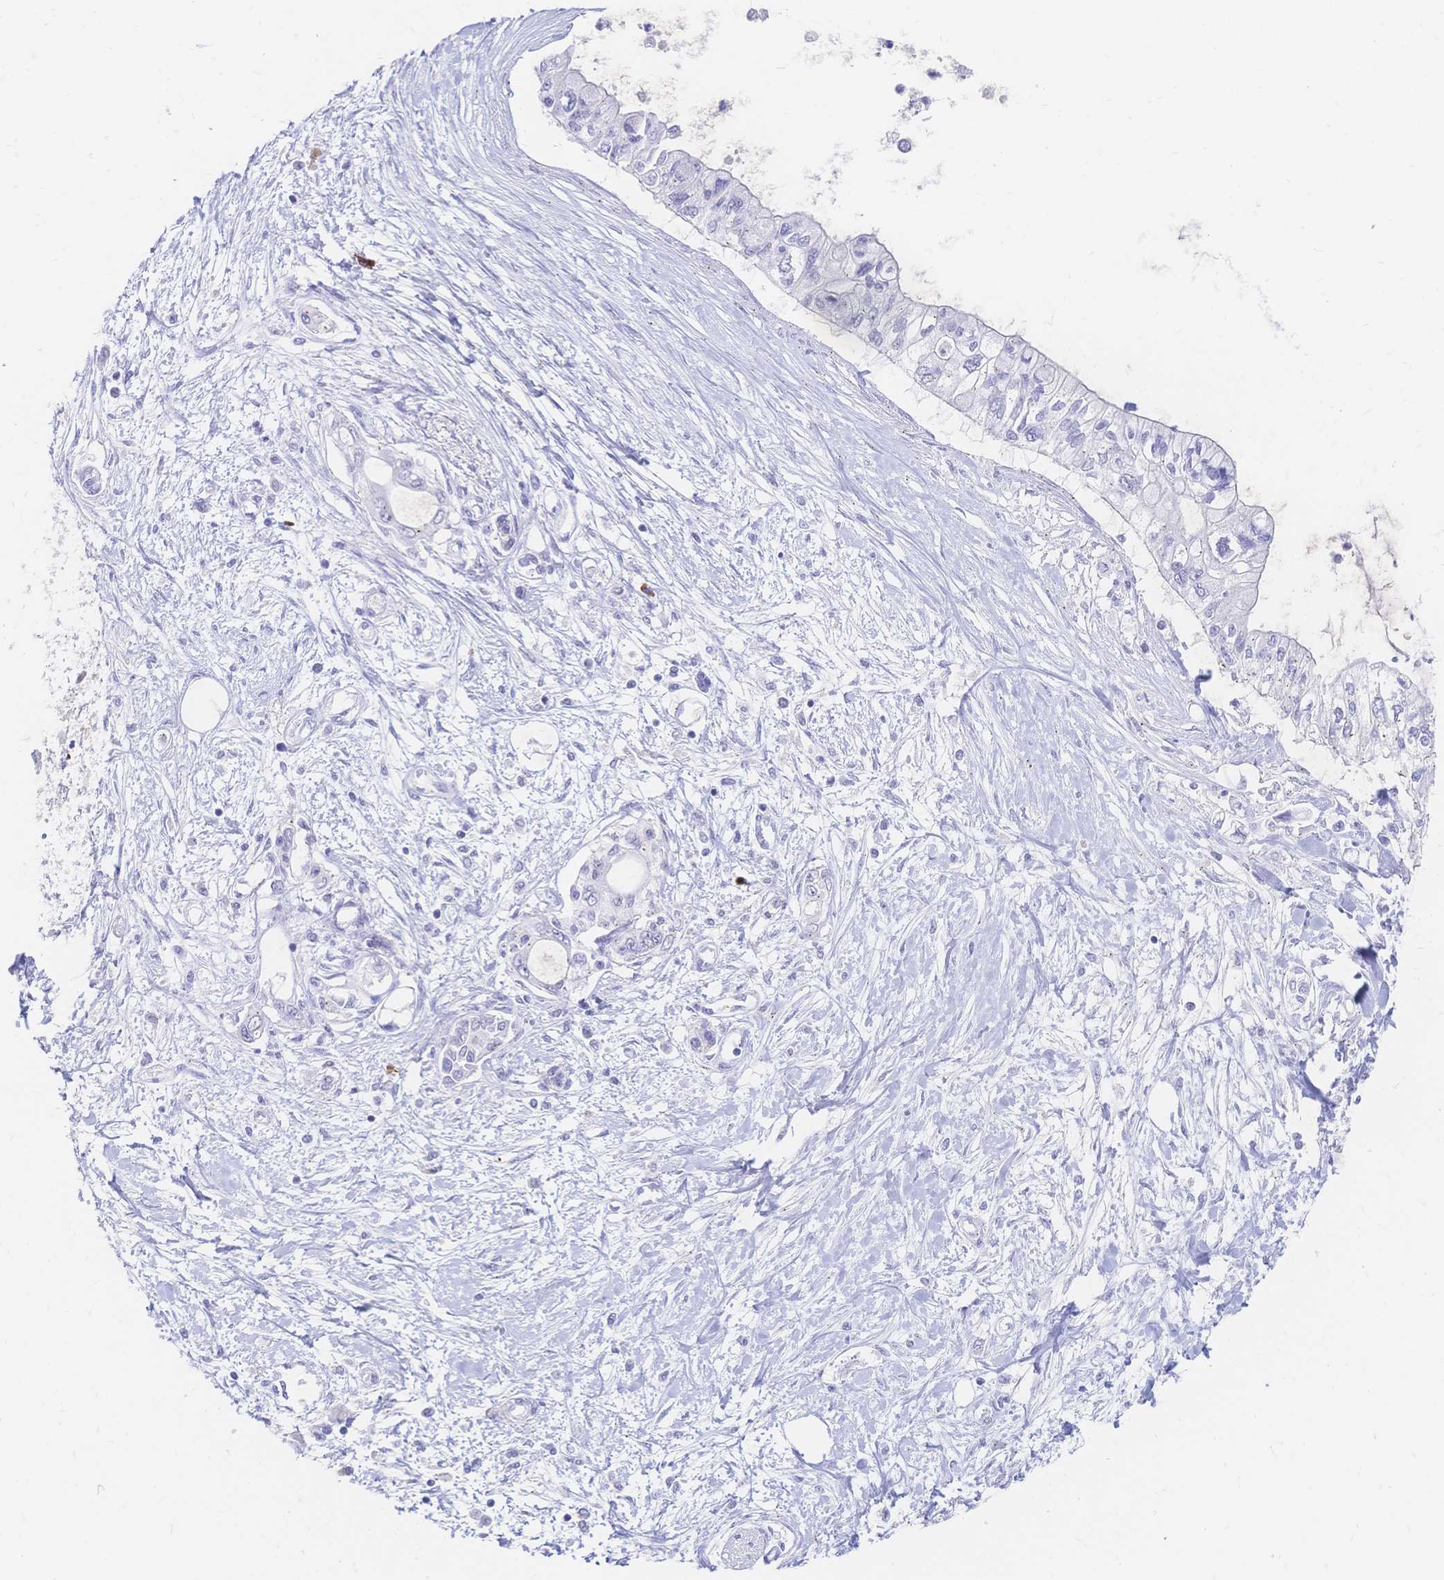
{"staining": {"intensity": "negative", "quantity": "none", "location": "none"}, "tissue": "pancreatic cancer", "cell_type": "Tumor cells", "image_type": "cancer", "snomed": [{"axis": "morphology", "description": "Adenocarcinoma, NOS"}, {"axis": "topography", "description": "Pancreas"}], "caption": "The image exhibits no significant expression in tumor cells of adenocarcinoma (pancreatic).", "gene": "PSORS1C2", "patient": {"sex": "female", "age": 77}}